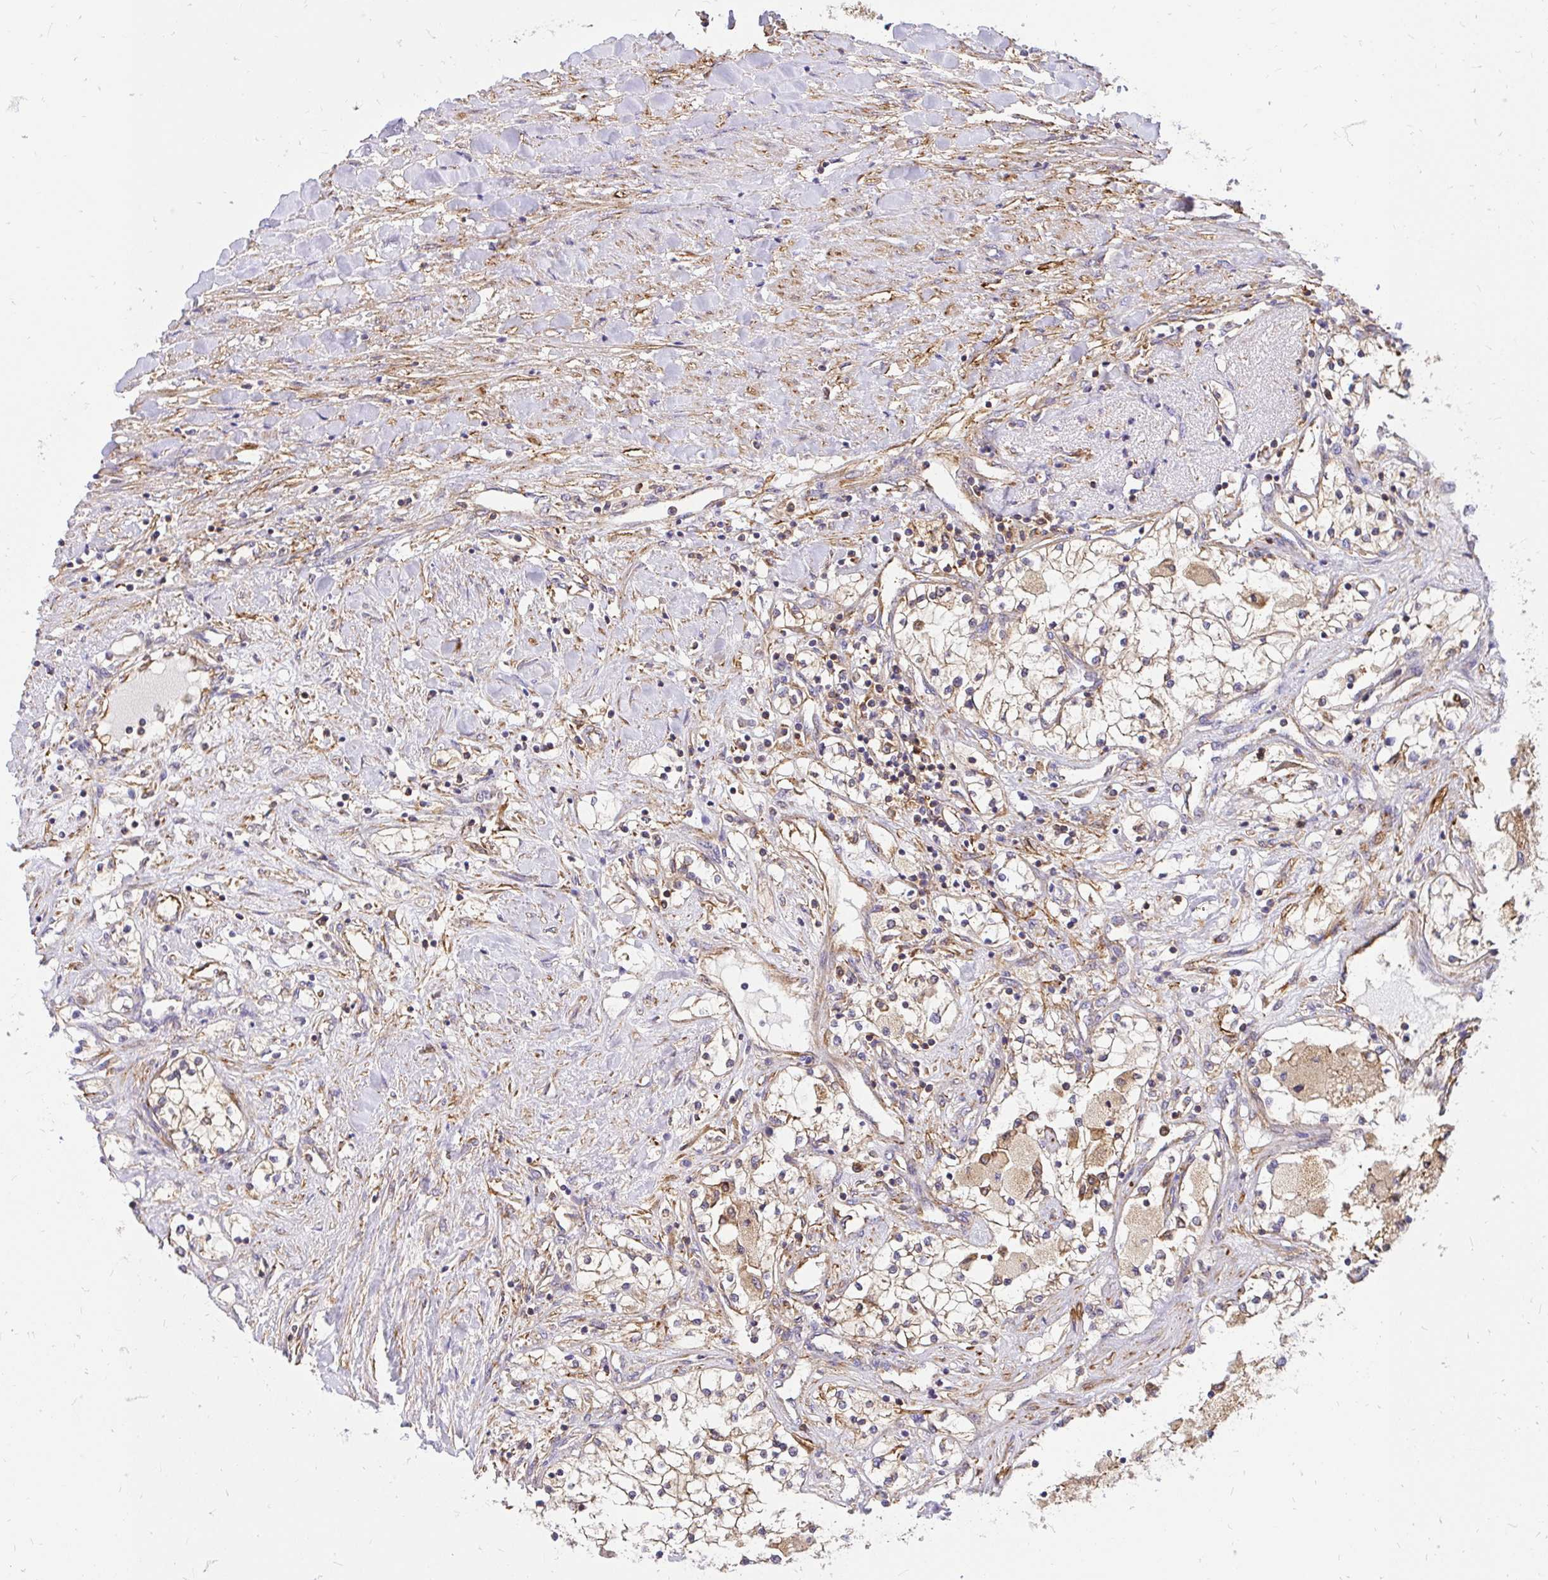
{"staining": {"intensity": "negative", "quantity": "none", "location": "none"}, "tissue": "renal cancer", "cell_type": "Tumor cells", "image_type": "cancer", "snomed": [{"axis": "morphology", "description": "Adenocarcinoma, NOS"}, {"axis": "topography", "description": "Kidney"}], "caption": "Tumor cells show no significant protein positivity in renal adenocarcinoma.", "gene": "ABCB10", "patient": {"sex": "male", "age": 68}}